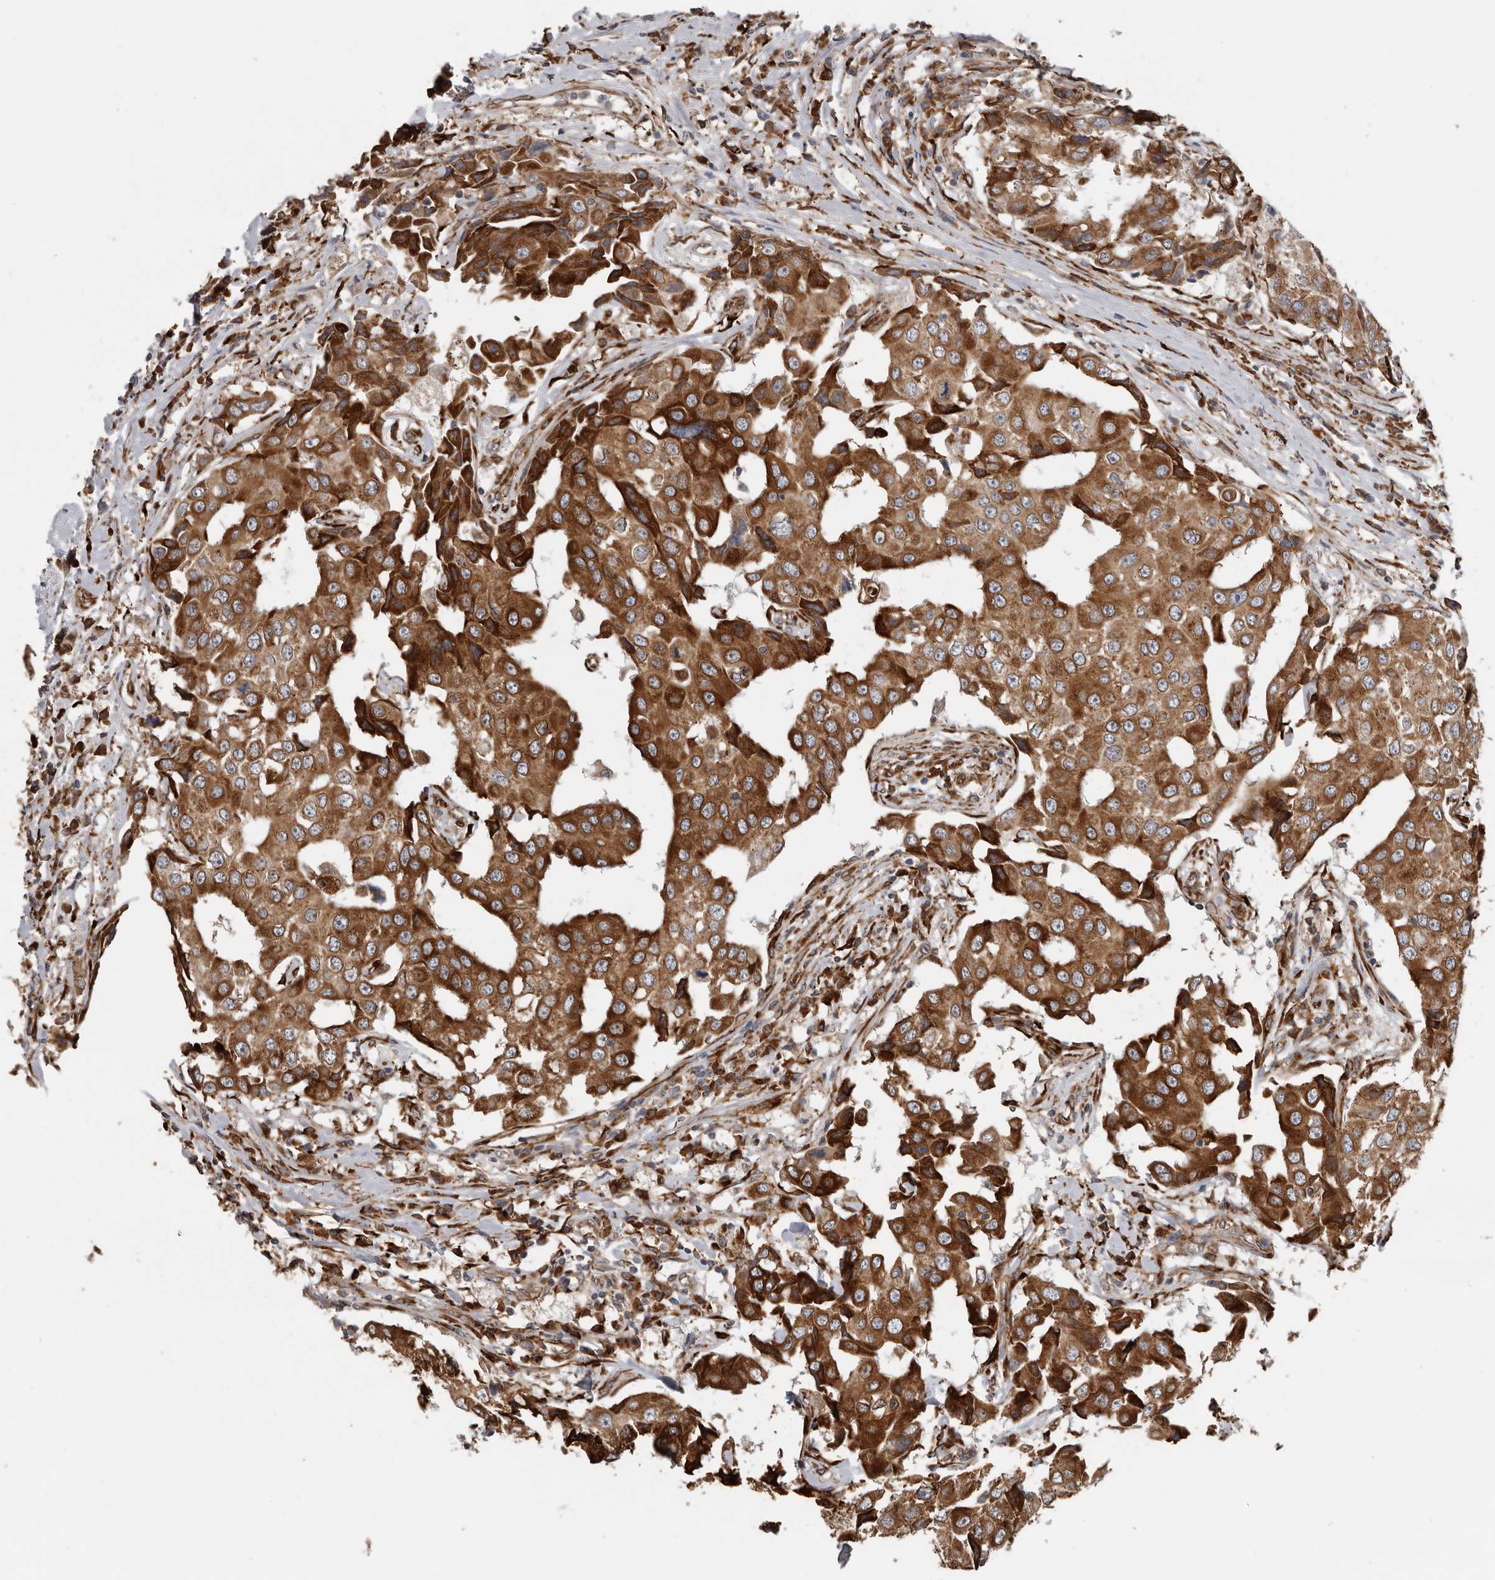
{"staining": {"intensity": "strong", "quantity": ">75%", "location": "cytoplasmic/membranous"}, "tissue": "breast cancer", "cell_type": "Tumor cells", "image_type": "cancer", "snomed": [{"axis": "morphology", "description": "Duct carcinoma"}, {"axis": "topography", "description": "Breast"}], "caption": "Immunohistochemistry (IHC) image of breast cancer (intraductal carcinoma) stained for a protein (brown), which displays high levels of strong cytoplasmic/membranous staining in about >75% of tumor cells.", "gene": "CEP350", "patient": {"sex": "female", "age": 27}}